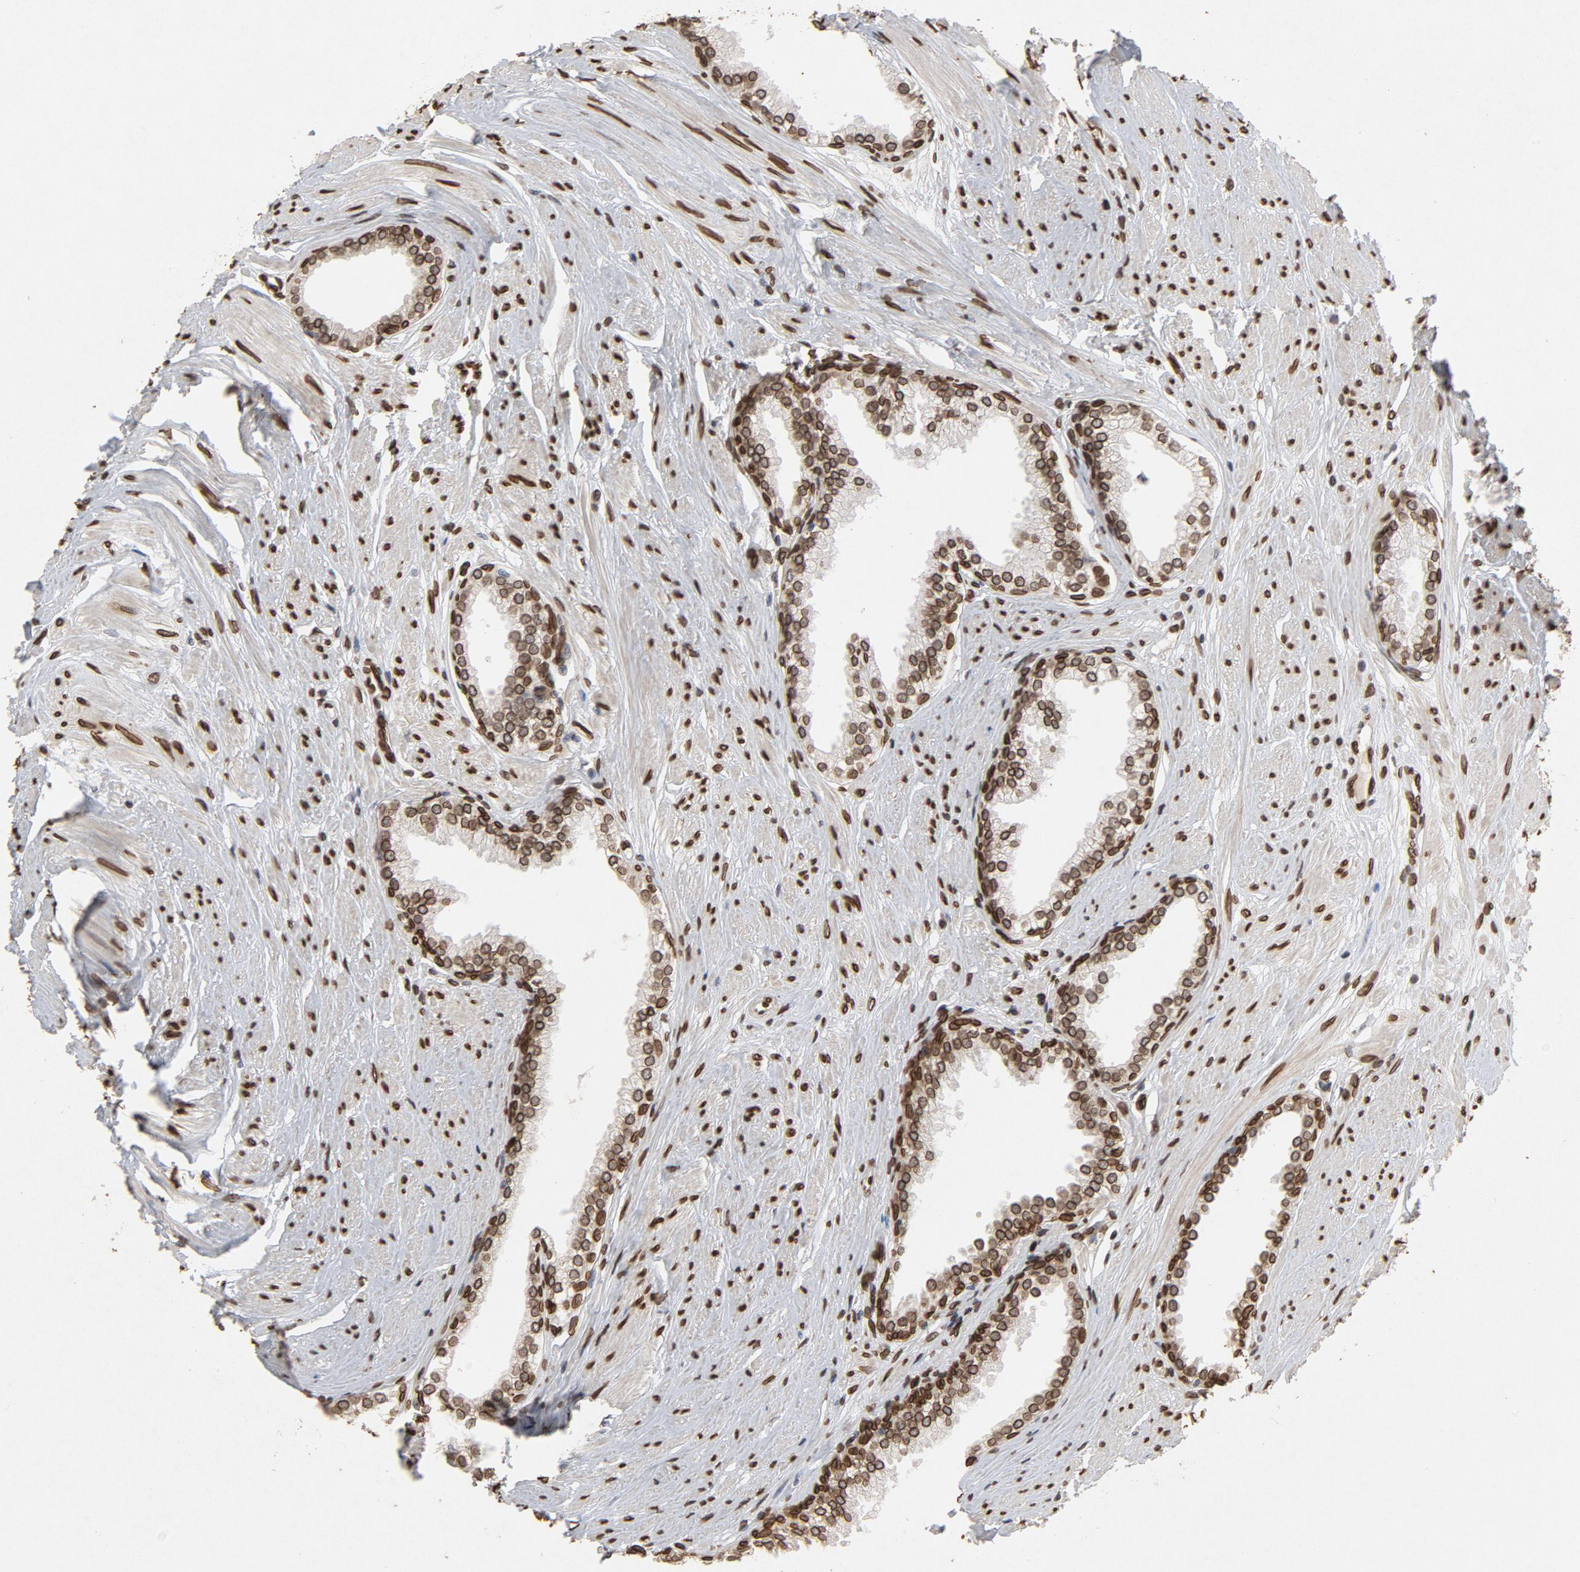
{"staining": {"intensity": "strong", "quantity": ">75%", "location": "cytoplasmic/membranous,nuclear"}, "tissue": "prostate", "cell_type": "Glandular cells", "image_type": "normal", "snomed": [{"axis": "morphology", "description": "Normal tissue, NOS"}, {"axis": "topography", "description": "Prostate"}], "caption": "Protein positivity by immunohistochemistry (IHC) reveals strong cytoplasmic/membranous,nuclear expression in approximately >75% of glandular cells in benign prostate.", "gene": "LMNA", "patient": {"sex": "male", "age": 64}}